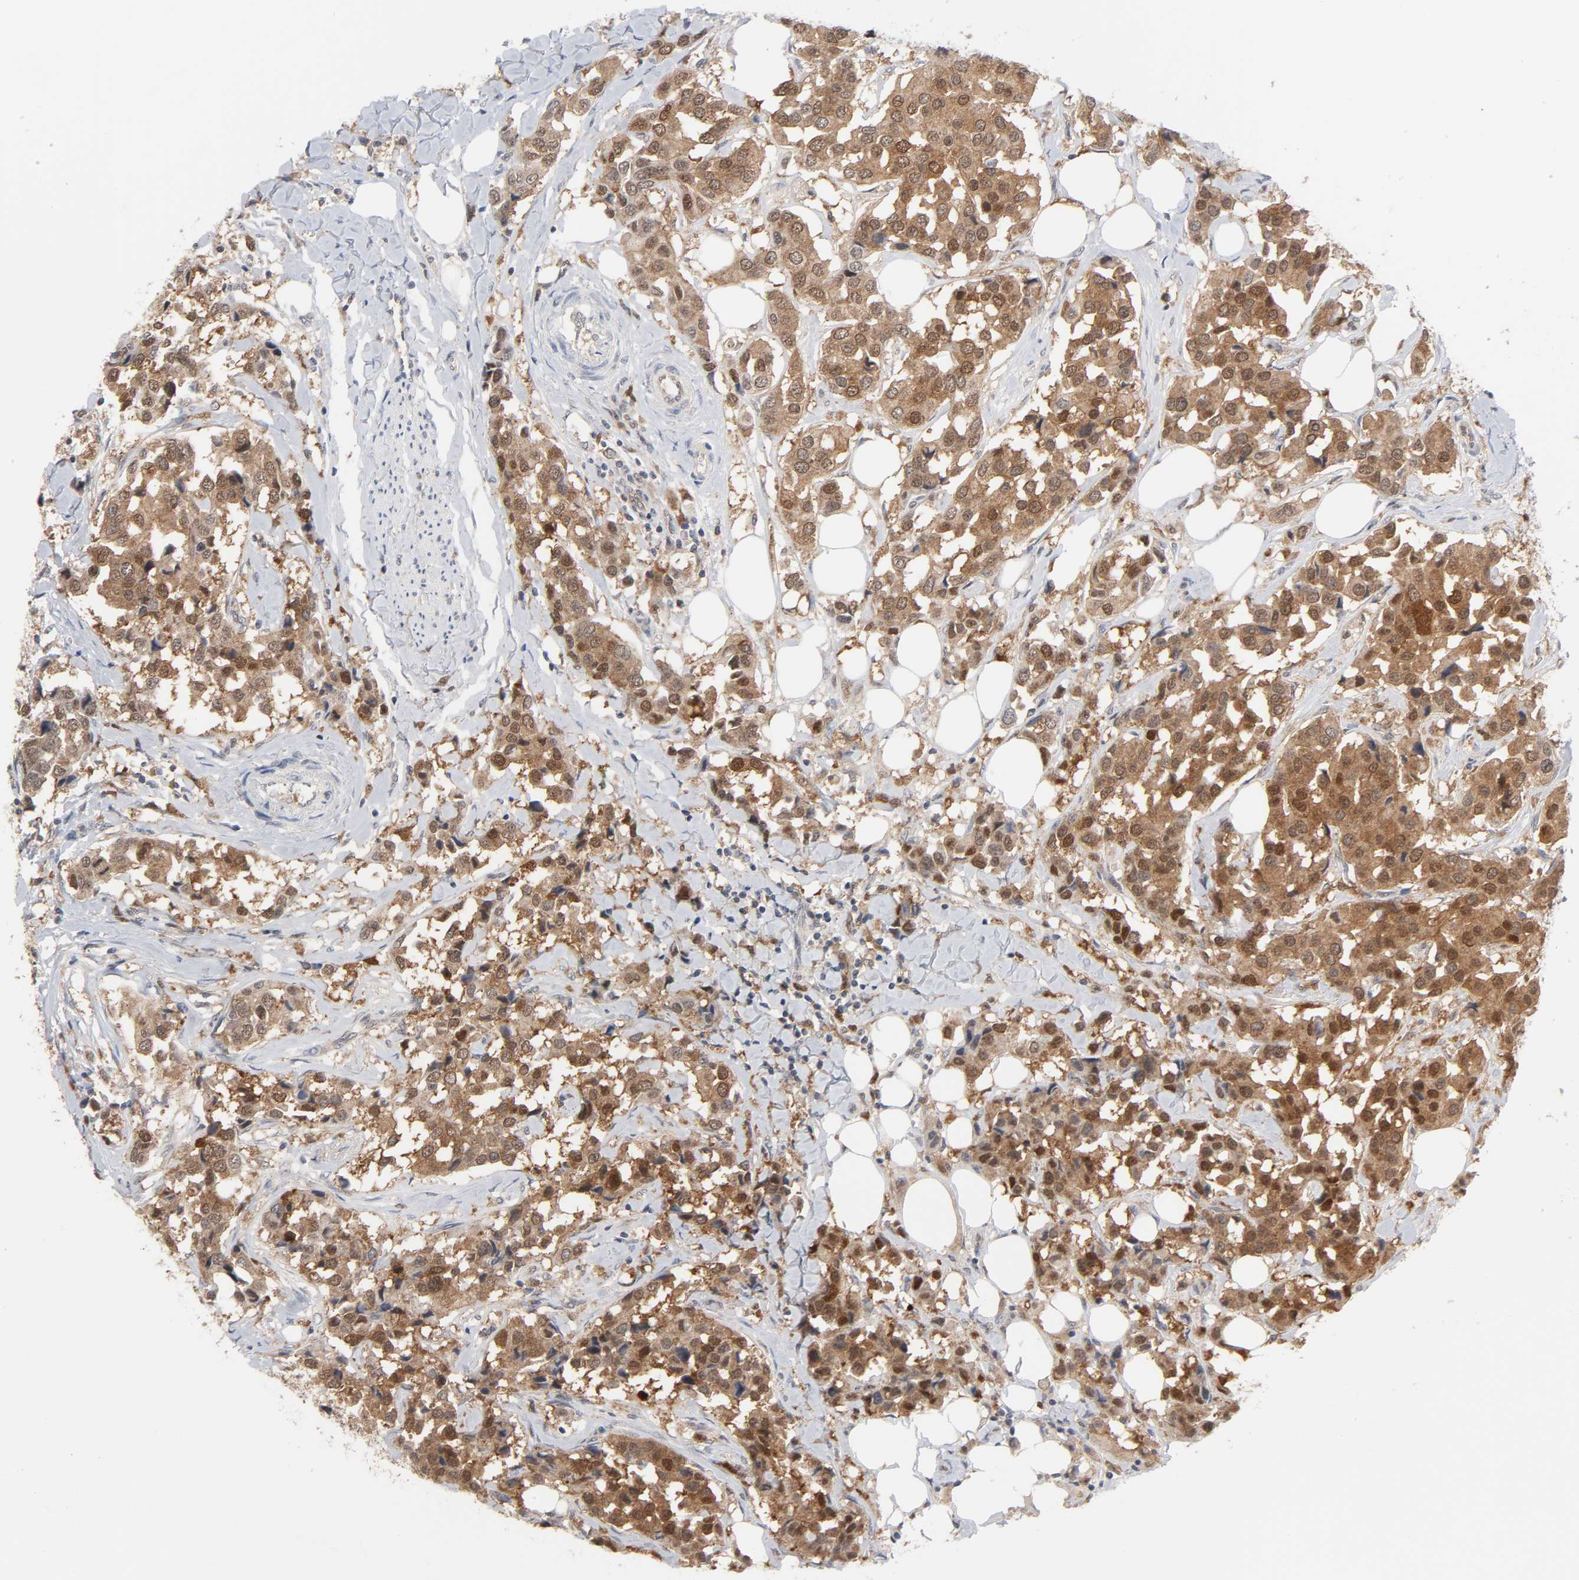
{"staining": {"intensity": "moderate", "quantity": ">75%", "location": "cytoplasmic/membranous,nuclear"}, "tissue": "breast cancer", "cell_type": "Tumor cells", "image_type": "cancer", "snomed": [{"axis": "morphology", "description": "Duct carcinoma"}, {"axis": "topography", "description": "Breast"}], "caption": "Immunohistochemical staining of human breast cancer (intraductal carcinoma) exhibits medium levels of moderate cytoplasmic/membranous and nuclear expression in about >75% of tumor cells.", "gene": "PRDX1", "patient": {"sex": "female", "age": 80}}